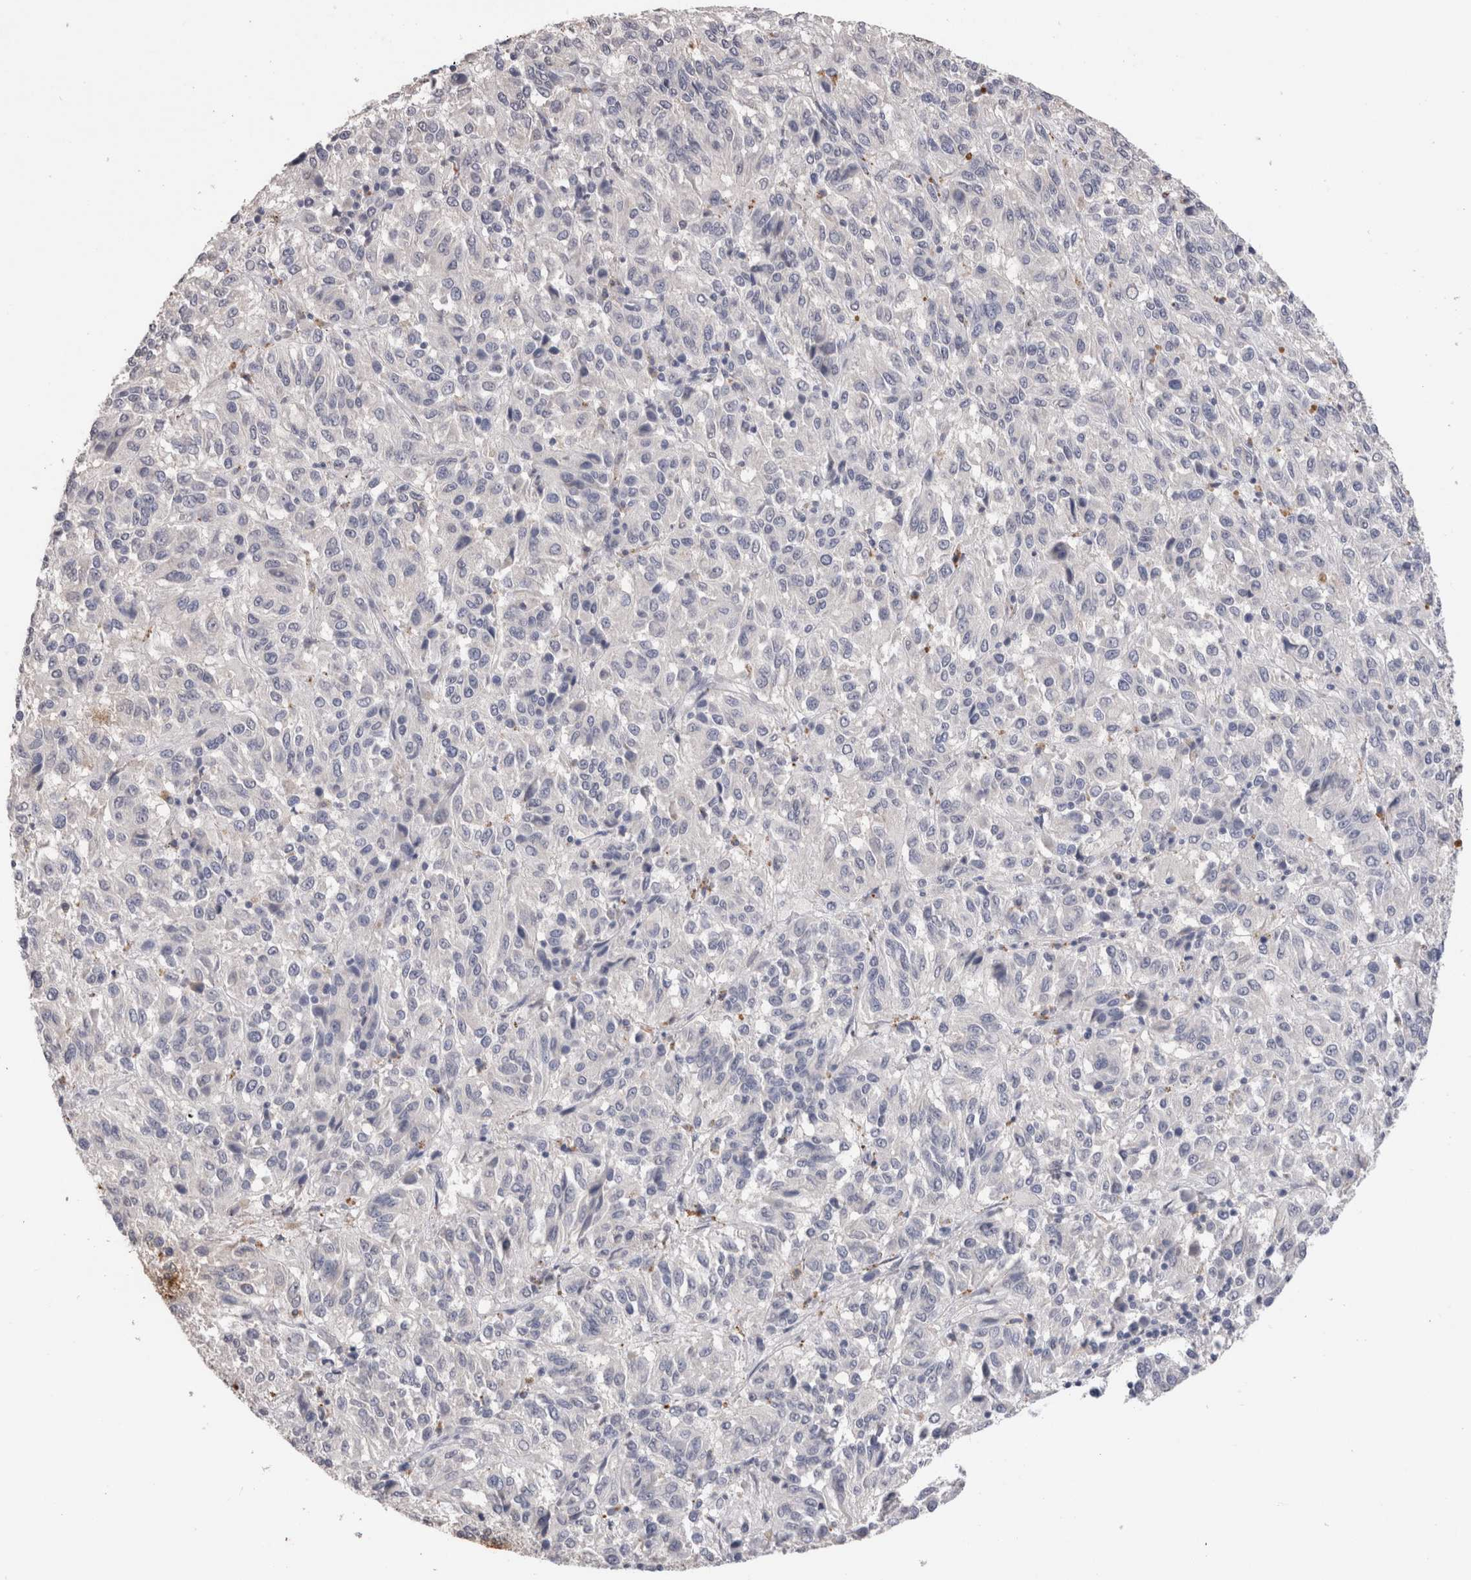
{"staining": {"intensity": "negative", "quantity": "none", "location": "none"}, "tissue": "melanoma", "cell_type": "Tumor cells", "image_type": "cancer", "snomed": [{"axis": "morphology", "description": "Malignant melanoma, Metastatic site"}, {"axis": "topography", "description": "Lung"}], "caption": "Immunohistochemical staining of malignant melanoma (metastatic site) exhibits no significant staining in tumor cells.", "gene": "CDH6", "patient": {"sex": "male", "age": 64}}